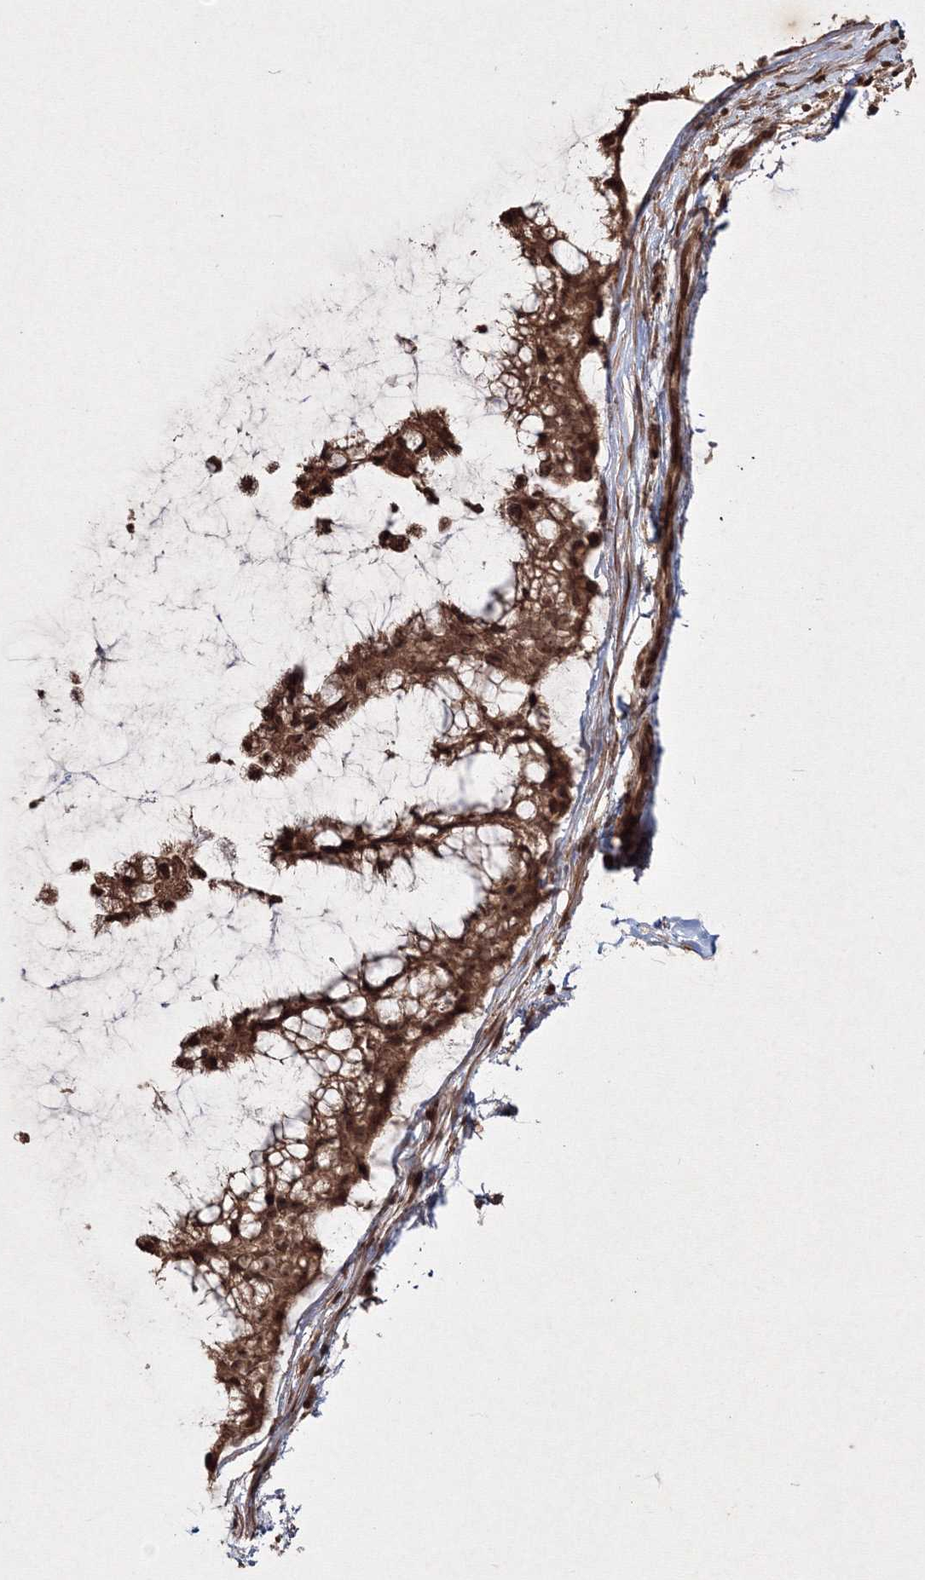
{"staining": {"intensity": "strong", "quantity": ">75%", "location": "cytoplasmic/membranous,nuclear"}, "tissue": "ovarian cancer", "cell_type": "Tumor cells", "image_type": "cancer", "snomed": [{"axis": "morphology", "description": "Cystadenocarcinoma, mucinous, NOS"}, {"axis": "topography", "description": "Ovary"}], "caption": "Immunohistochemistry (DAB) staining of ovarian cancer (mucinous cystadenocarcinoma) reveals strong cytoplasmic/membranous and nuclear protein staining in approximately >75% of tumor cells.", "gene": "PEX13", "patient": {"sex": "female", "age": 39}}